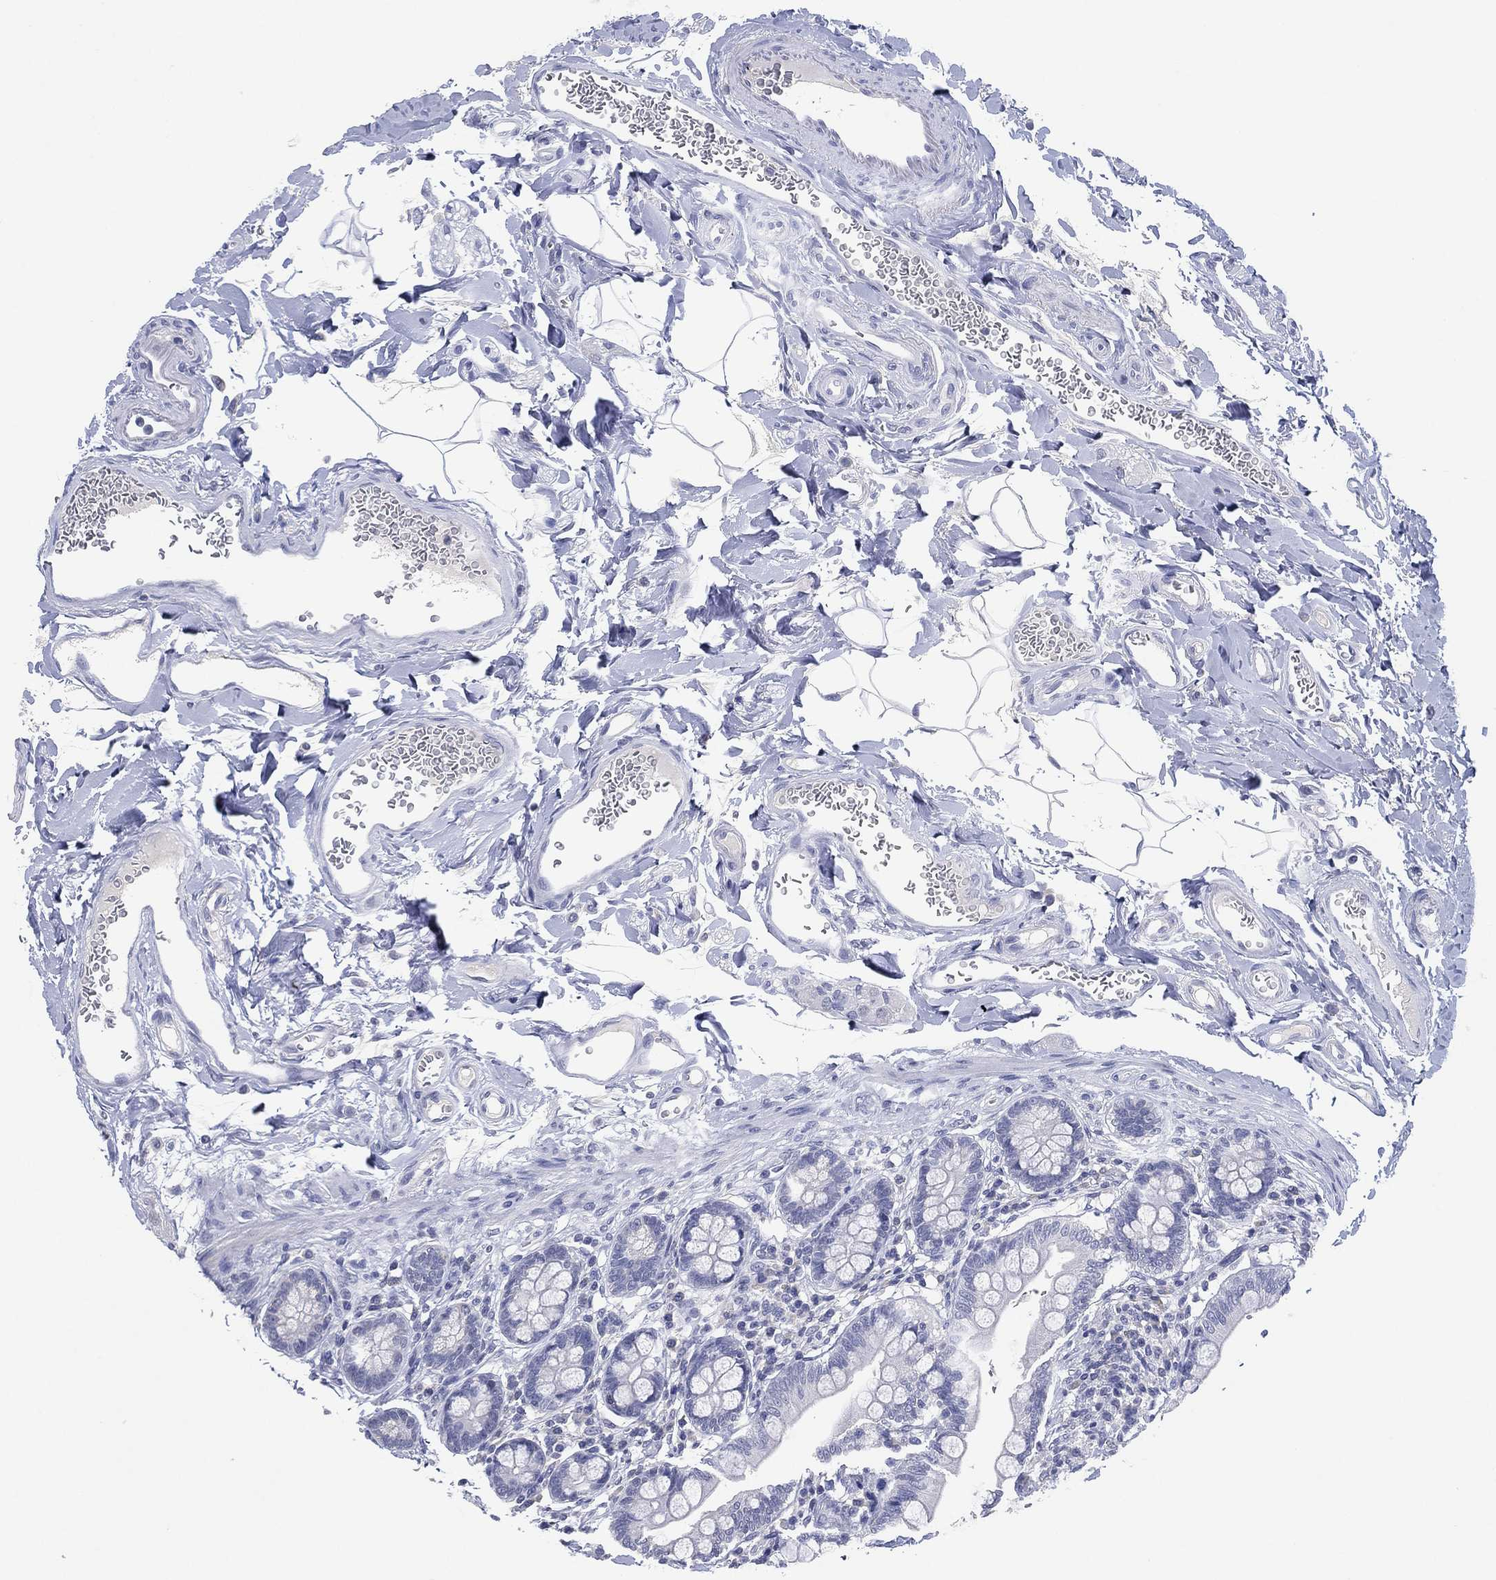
{"staining": {"intensity": "negative", "quantity": "none", "location": "none"}, "tissue": "small intestine", "cell_type": "Glandular cells", "image_type": "normal", "snomed": [{"axis": "morphology", "description": "Normal tissue, NOS"}, {"axis": "topography", "description": "Small intestine"}], "caption": "IHC of normal human small intestine shows no expression in glandular cells. The staining is performed using DAB brown chromogen with nuclei counter-stained in using hematoxylin.", "gene": "KRT35", "patient": {"sex": "female", "age": 56}}